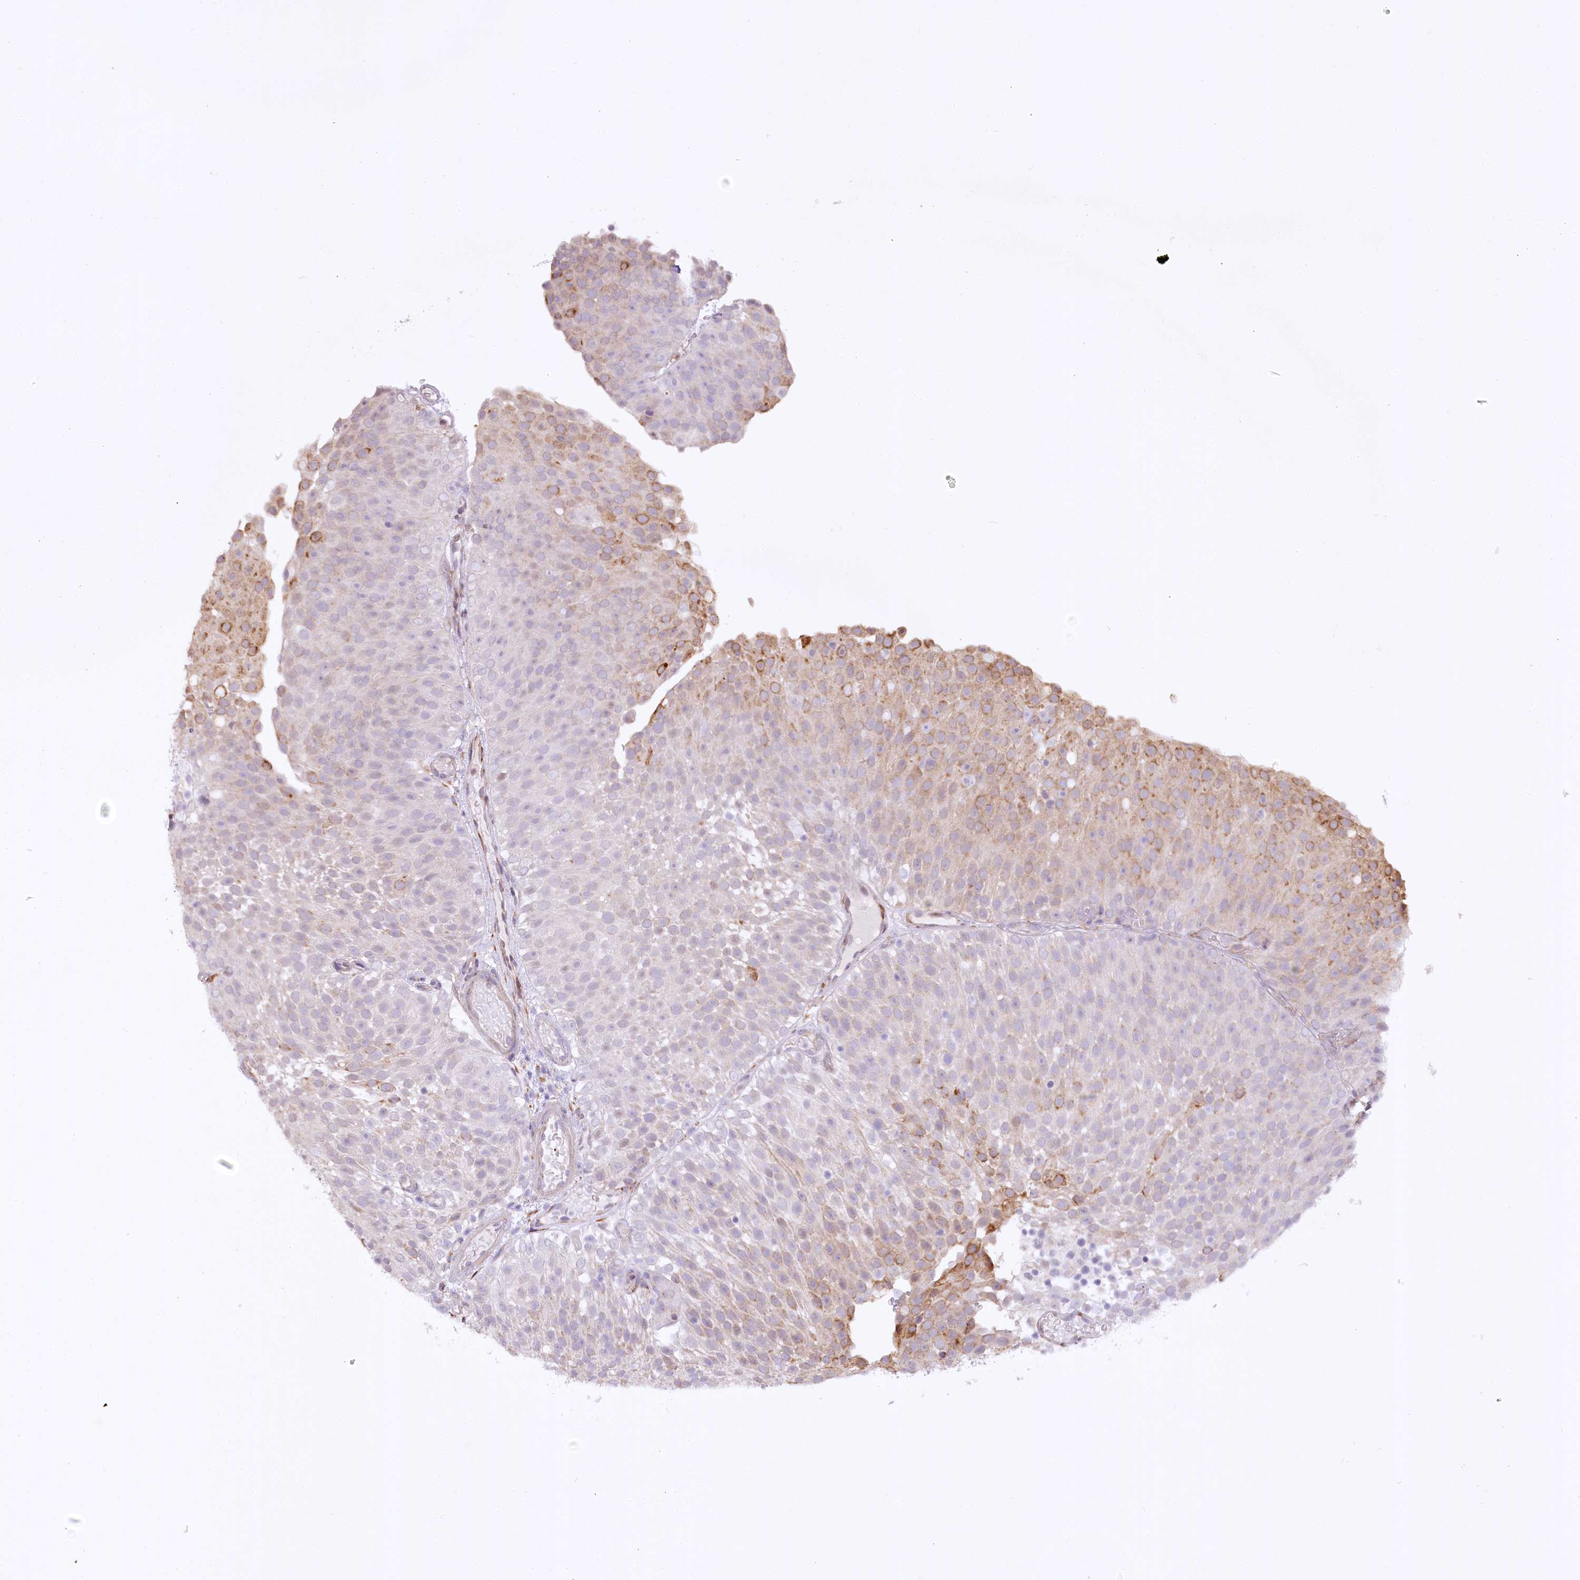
{"staining": {"intensity": "weak", "quantity": "<25%", "location": "cytoplasmic/membranous"}, "tissue": "urothelial cancer", "cell_type": "Tumor cells", "image_type": "cancer", "snomed": [{"axis": "morphology", "description": "Urothelial carcinoma, Low grade"}, {"axis": "topography", "description": "Urinary bladder"}], "caption": "Tumor cells are negative for protein expression in human urothelial carcinoma (low-grade). (Brightfield microscopy of DAB (3,3'-diaminobenzidine) immunohistochemistry at high magnification).", "gene": "NCKAP5", "patient": {"sex": "male", "age": 78}}